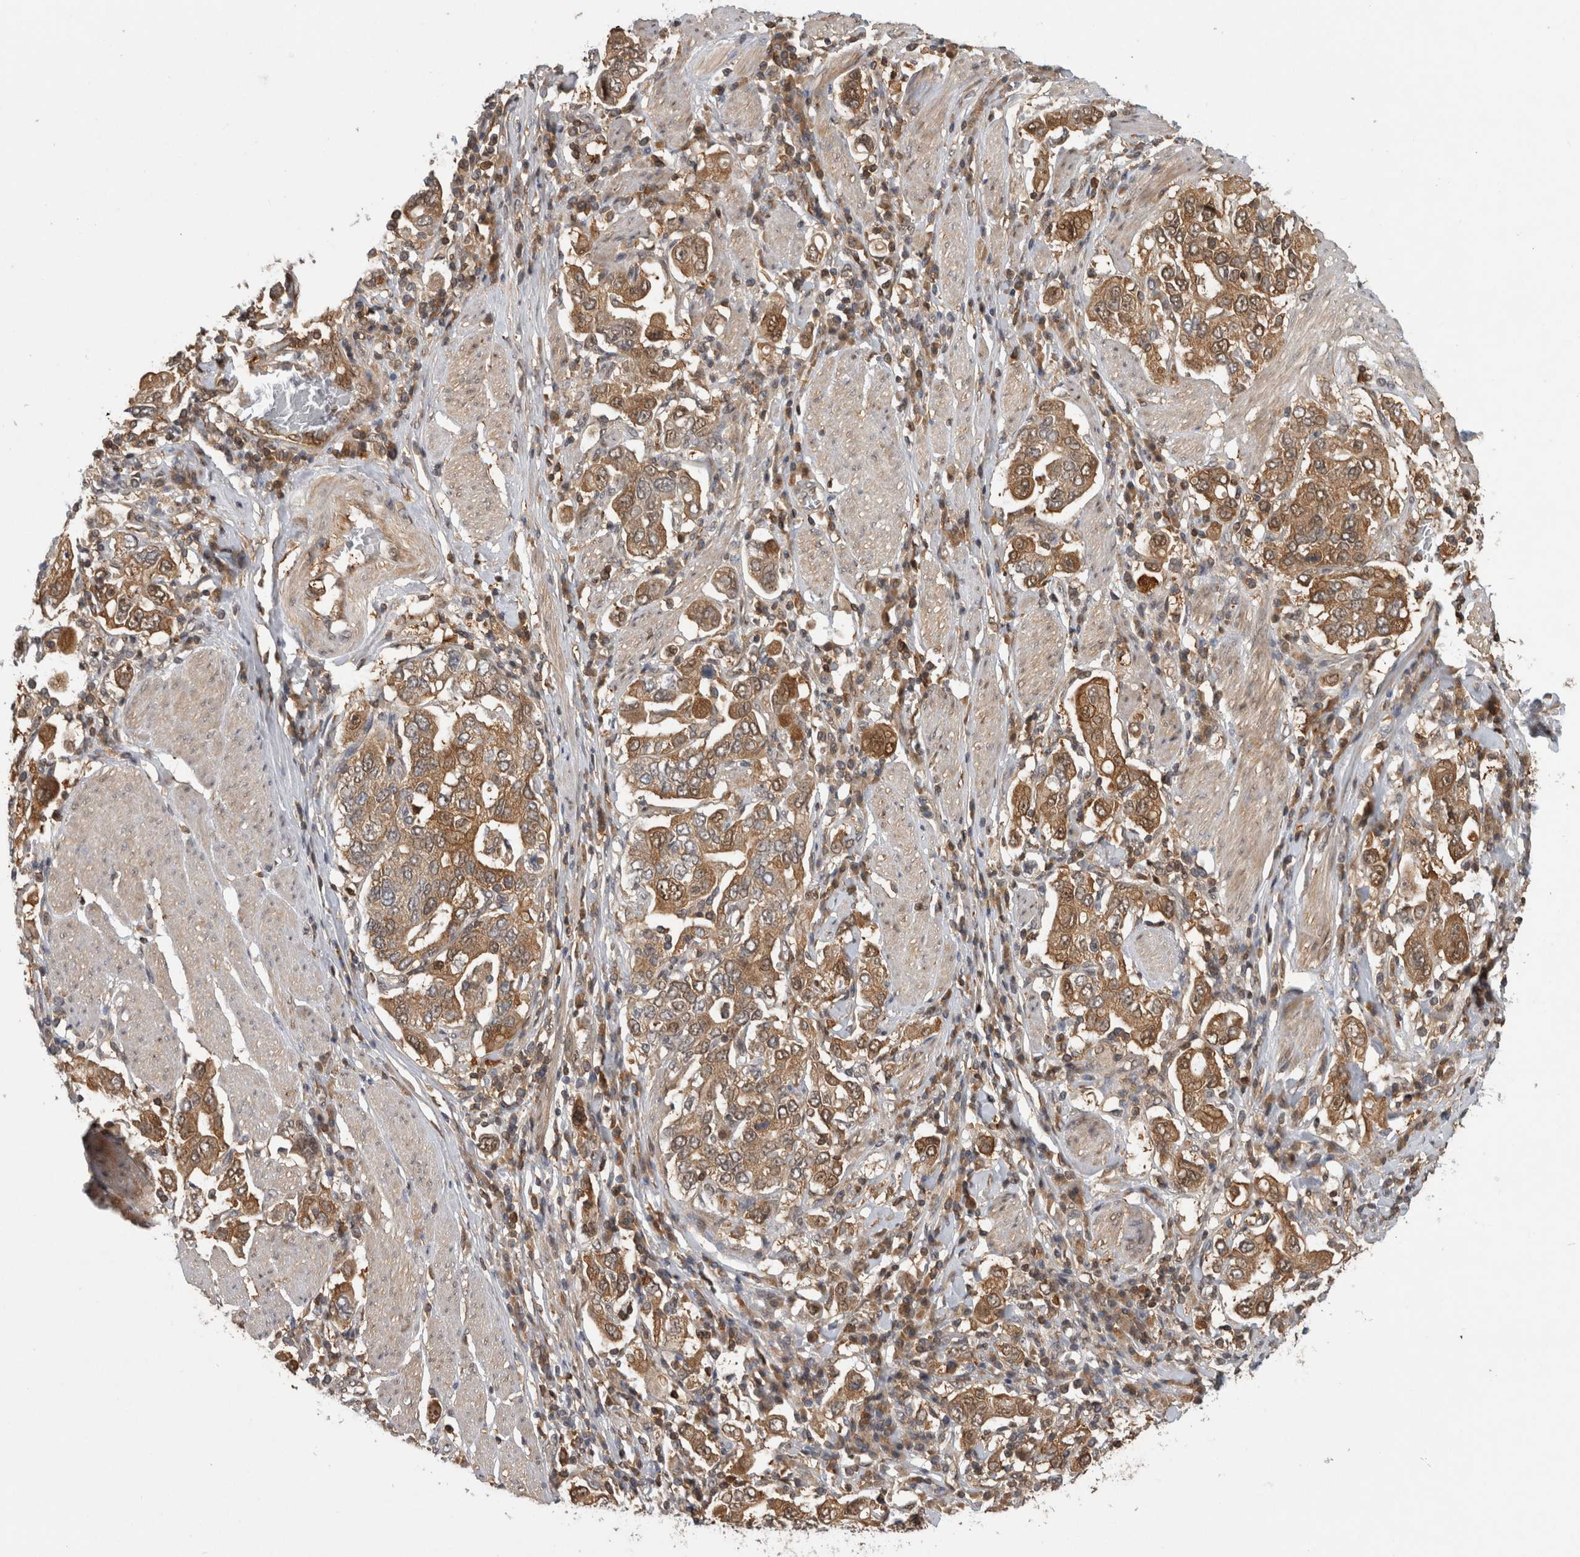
{"staining": {"intensity": "moderate", "quantity": ">75%", "location": "cytoplasmic/membranous"}, "tissue": "stomach cancer", "cell_type": "Tumor cells", "image_type": "cancer", "snomed": [{"axis": "morphology", "description": "Adenocarcinoma, NOS"}, {"axis": "topography", "description": "Stomach, upper"}], "caption": "A micrograph of human stomach adenocarcinoma stained for a protein exhibits moderate cytoplasmic/membranous brown staining in tumor cells.", "gene": "ASTN2", "patient": {"sex": "male", "age": 62}}